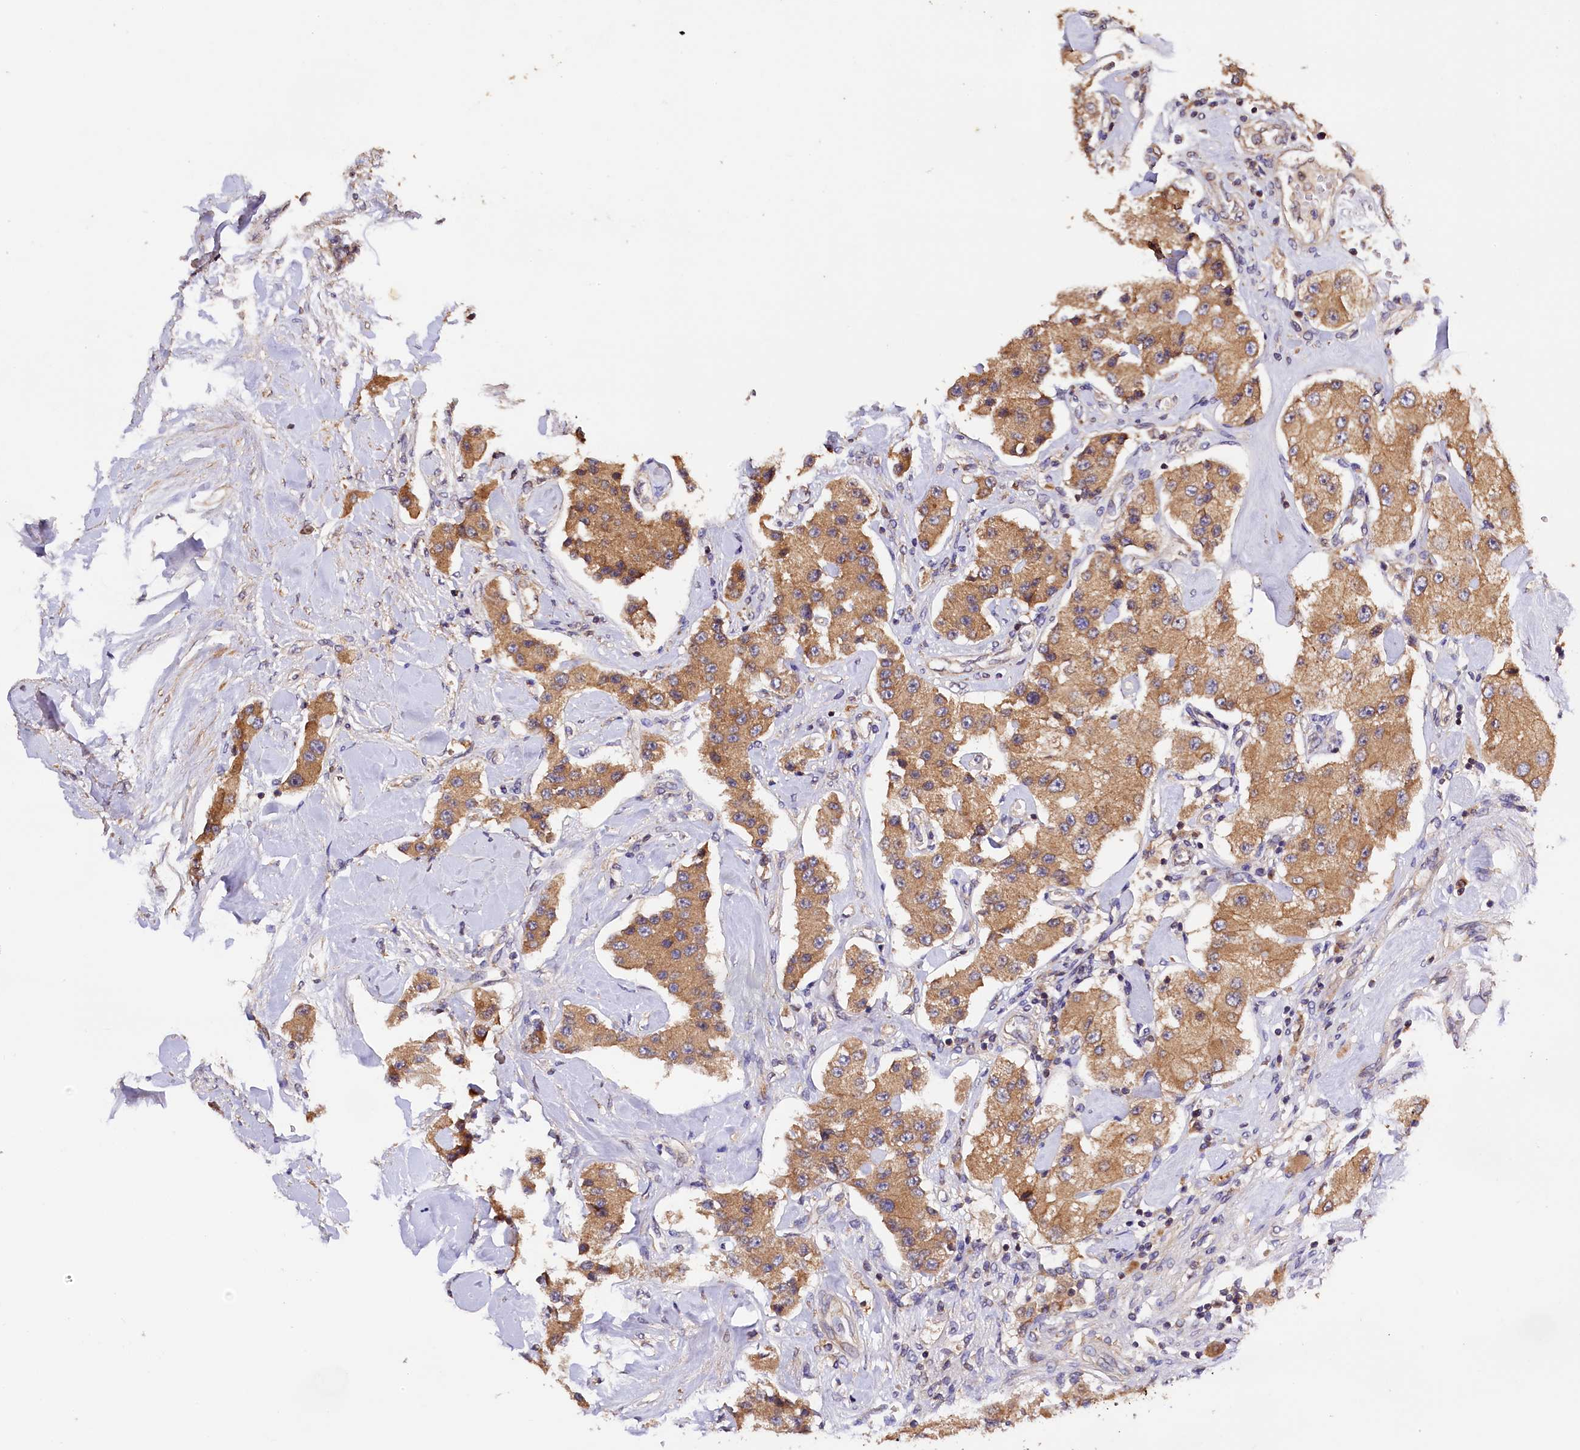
{"staining": {"intensity": "moderate", "quantity": ">75%", "location": "cytoplasmic/membranous"}, "tissue": "carcinoid", "cell_type": "Tumor cells", "image_type": "cancer", "snomed": [{"axis": "morphology", "description": "Carcinoid, malignant, NOS"}, {"axis": "topography", "description": "Pancreas"}], "caption": "This is a micrograph of immunohistochemistry staining of carcinoid, which shows moderate positivity in the cytoplasmic/membranous of tumor cells.", "gene": "KLC2", "patient": {"sex": "male", "age": 41}}